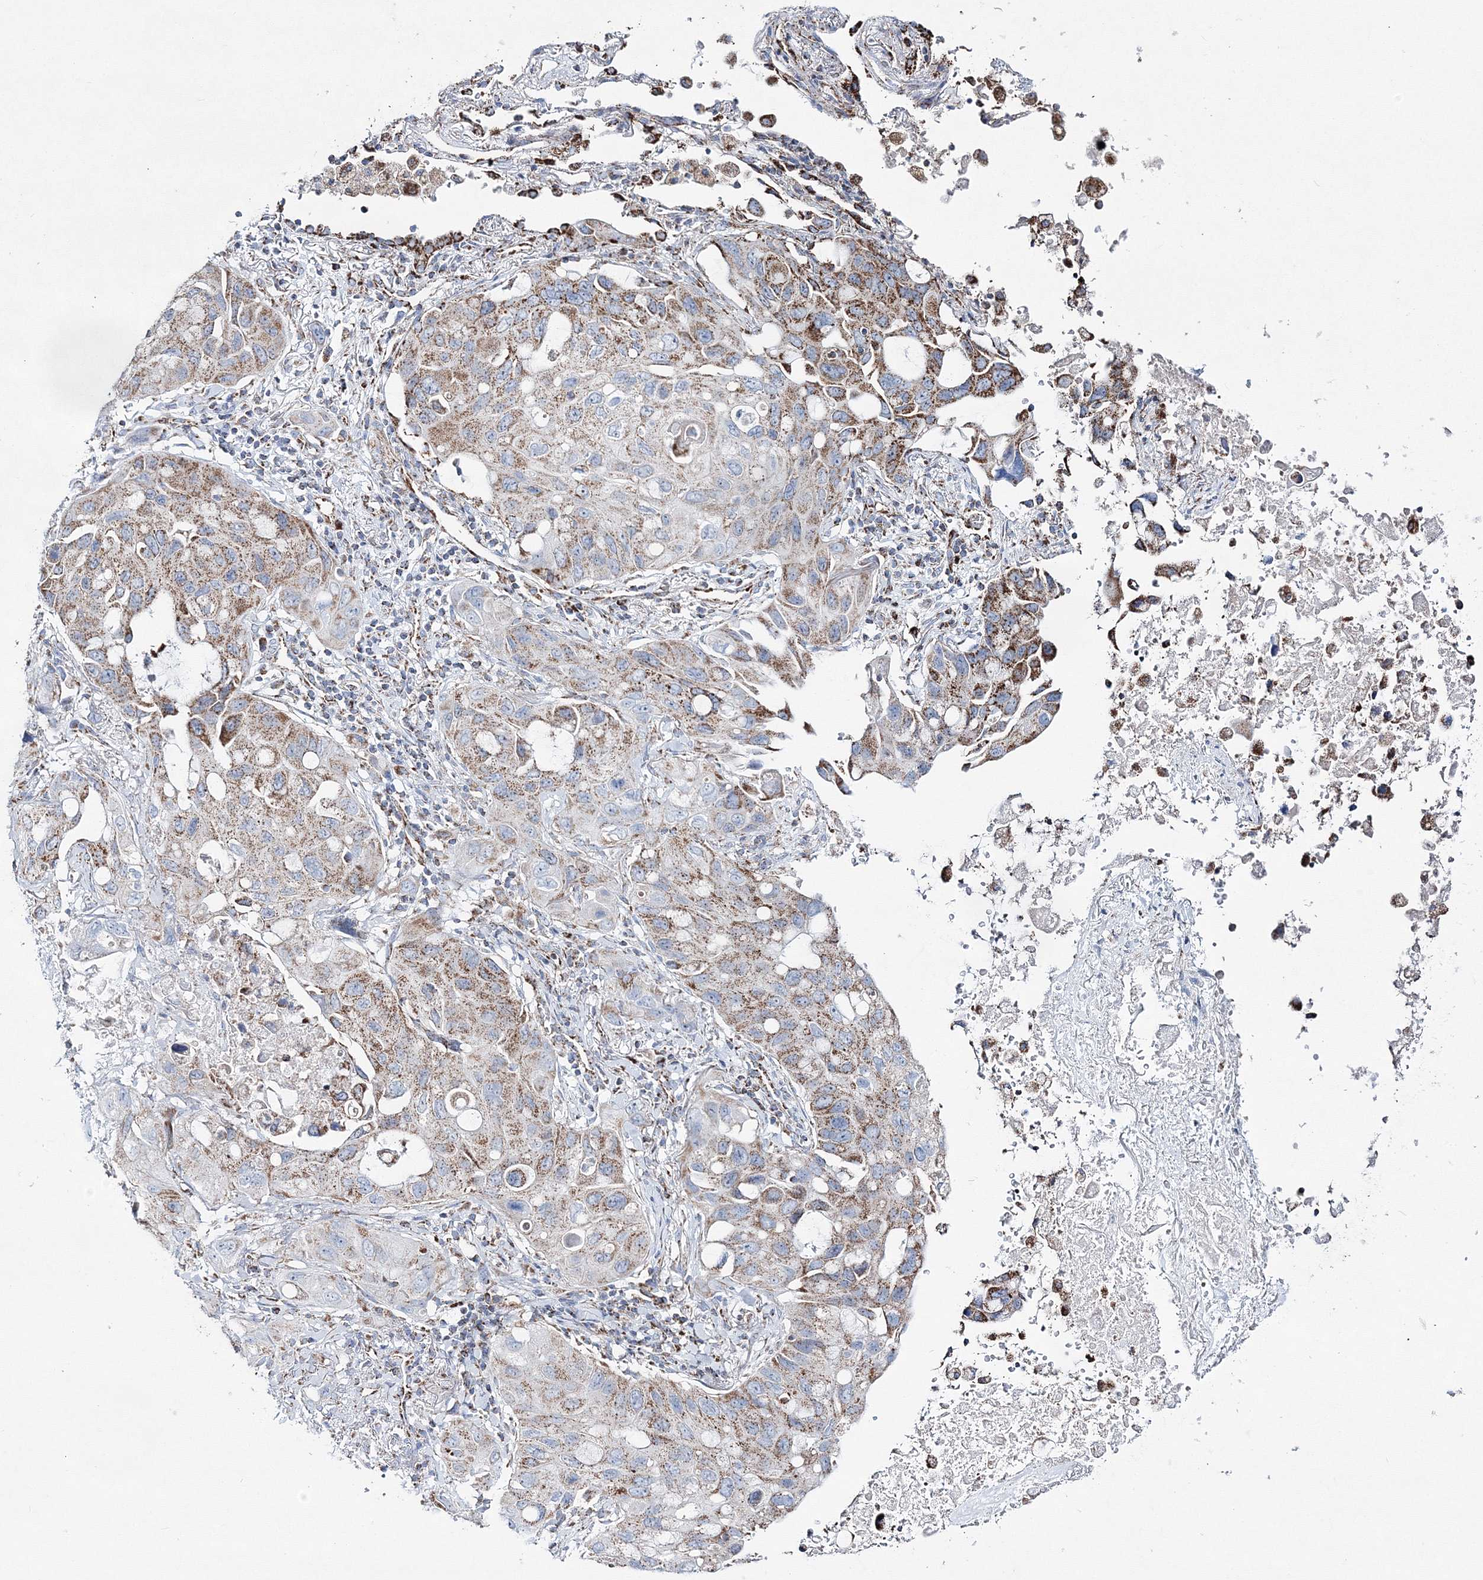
{"staining": {"intensity": "moderate", "quantity": "25%-75%", "location": "cytoplasmic/membranous"}, "tissue": "lung cancer", "cell_type": "Tumor cells", "image_type": "cancer", "snomed": [{"axis": "morphology", "description": "Squamous cell carcinoma, NOS"}, {"axis": "topography", "description": "Lung"}], "caption": "Immunohistochemical staining of squamous cell carcinoma (lung) demonstrates moderate cytoplasmic/membranous protein staining in approximately 25%-75% of tumor cells.", "gene": "HIBCH", "patient": {"sex": "female", "age": 73}}